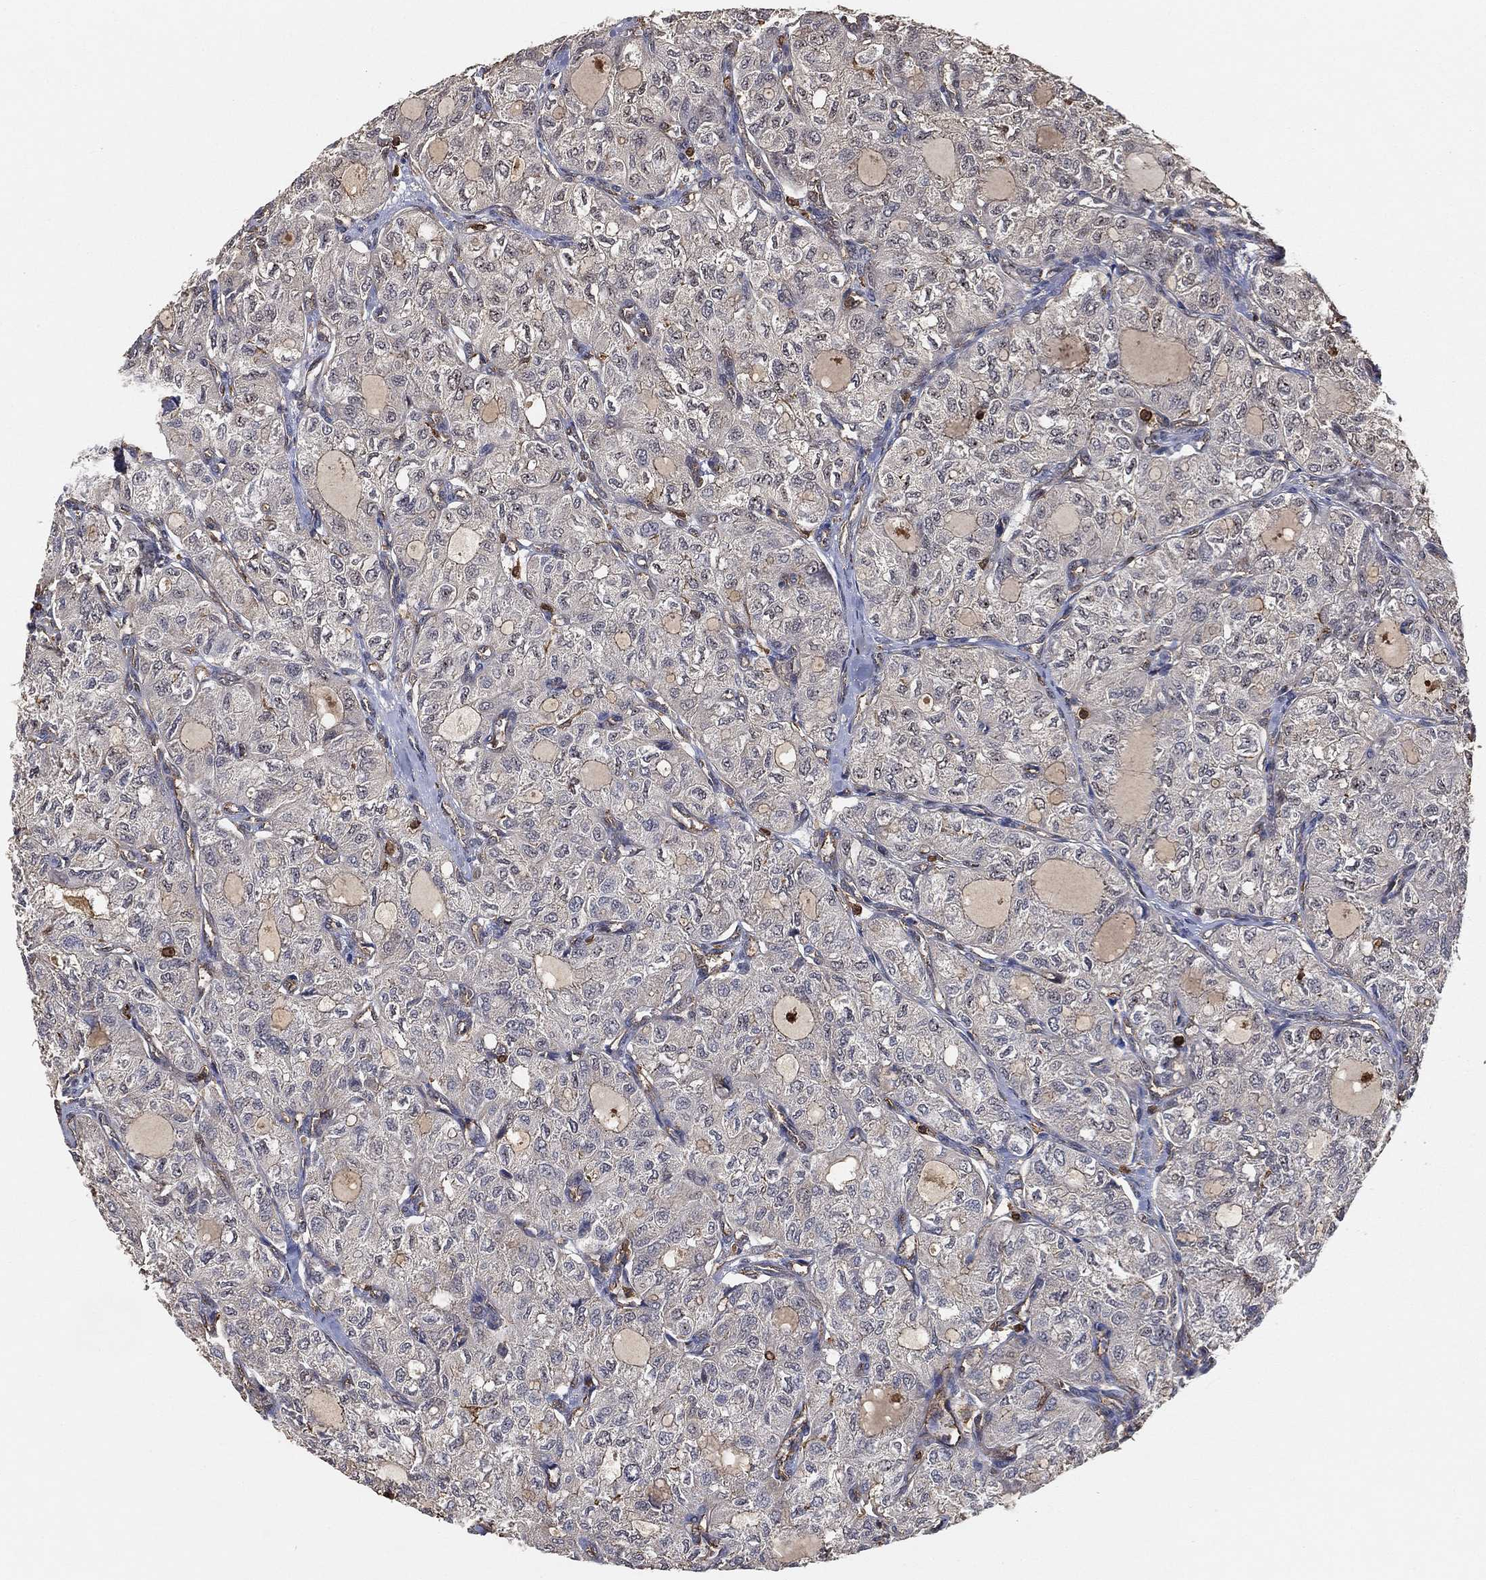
{"staining": {"intensity": "negative", "quantity": "none", "location": "none"}, "tissue": "thyroid cancer", "cell_type": "Tumor cells", "image_type": "cancer", "snomed": [{"axis": "morphology", "description": "Follicular adenoma carcinoma, NOS"}, {"axis": "topography", "description": "Thyroid gland"}], "caption": "There is no significant positivity in tumor cells of thyroid cancer (follicular adenoma carcinoma).", "gene": "CRYL1", "patient": {"sex": "male", "age": 75}}